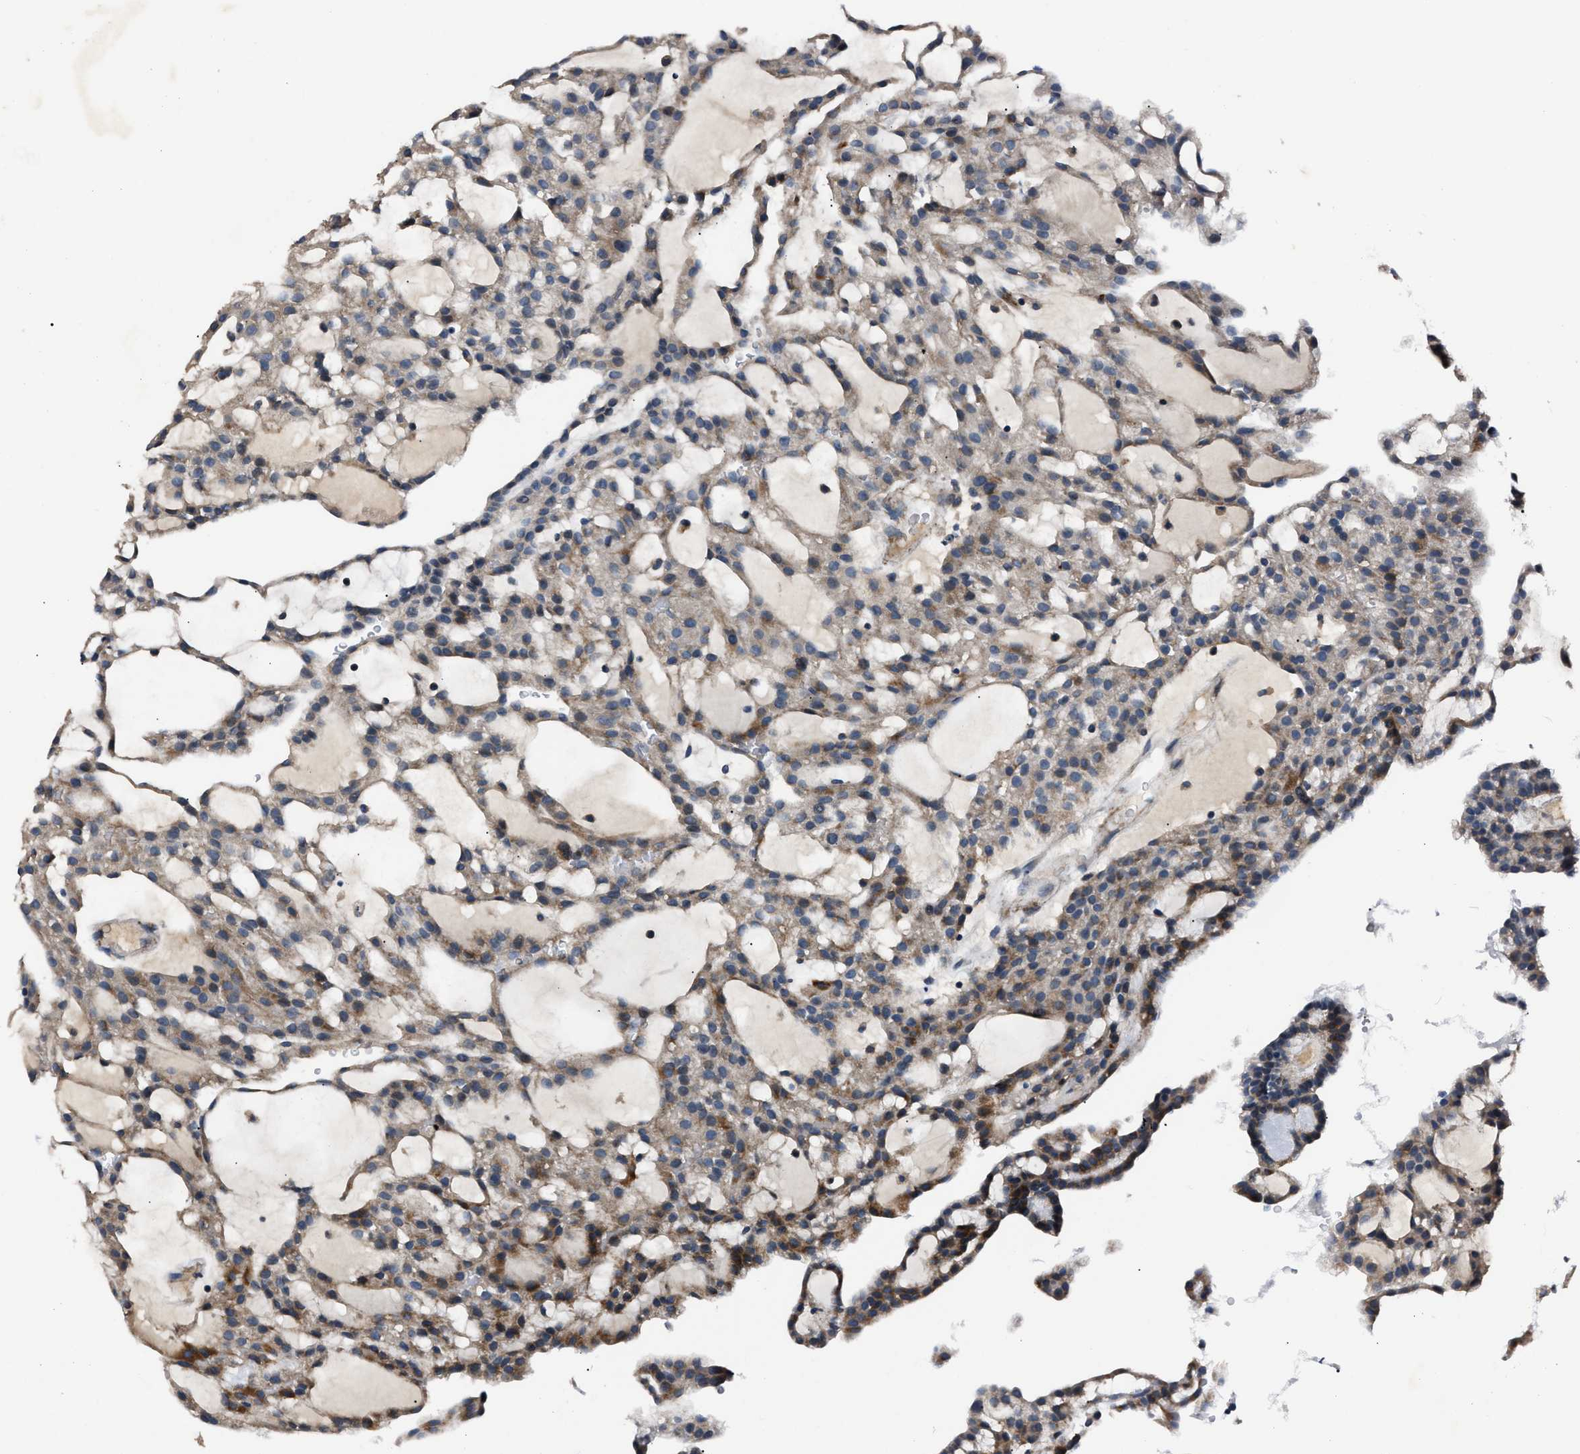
{"staining": {"intensity": "moderate", "quantity": "<25%", "location": "cytoplasmic/membranous"}, "tissue": "renal cancer", "cell_type": "Tumor cells", "image_type": "cancer", "snomed": [{"axis": "morphology", "description": "Adenocarcinoma, NOS"}, {"axis": "topography", "description": "Kidney"}], "caption": "Immunohistochemistry (IHC) of human renal cancer (adenocarcinoma) reveals low levels of moderate cytoplasmic/membranous positivity in about <25% of tumor cells. The protein is shown in brown color, while the nuclei are stained blue.", "gene": "DNAJC24", "patient": {"sex": "male", "age": 63}}